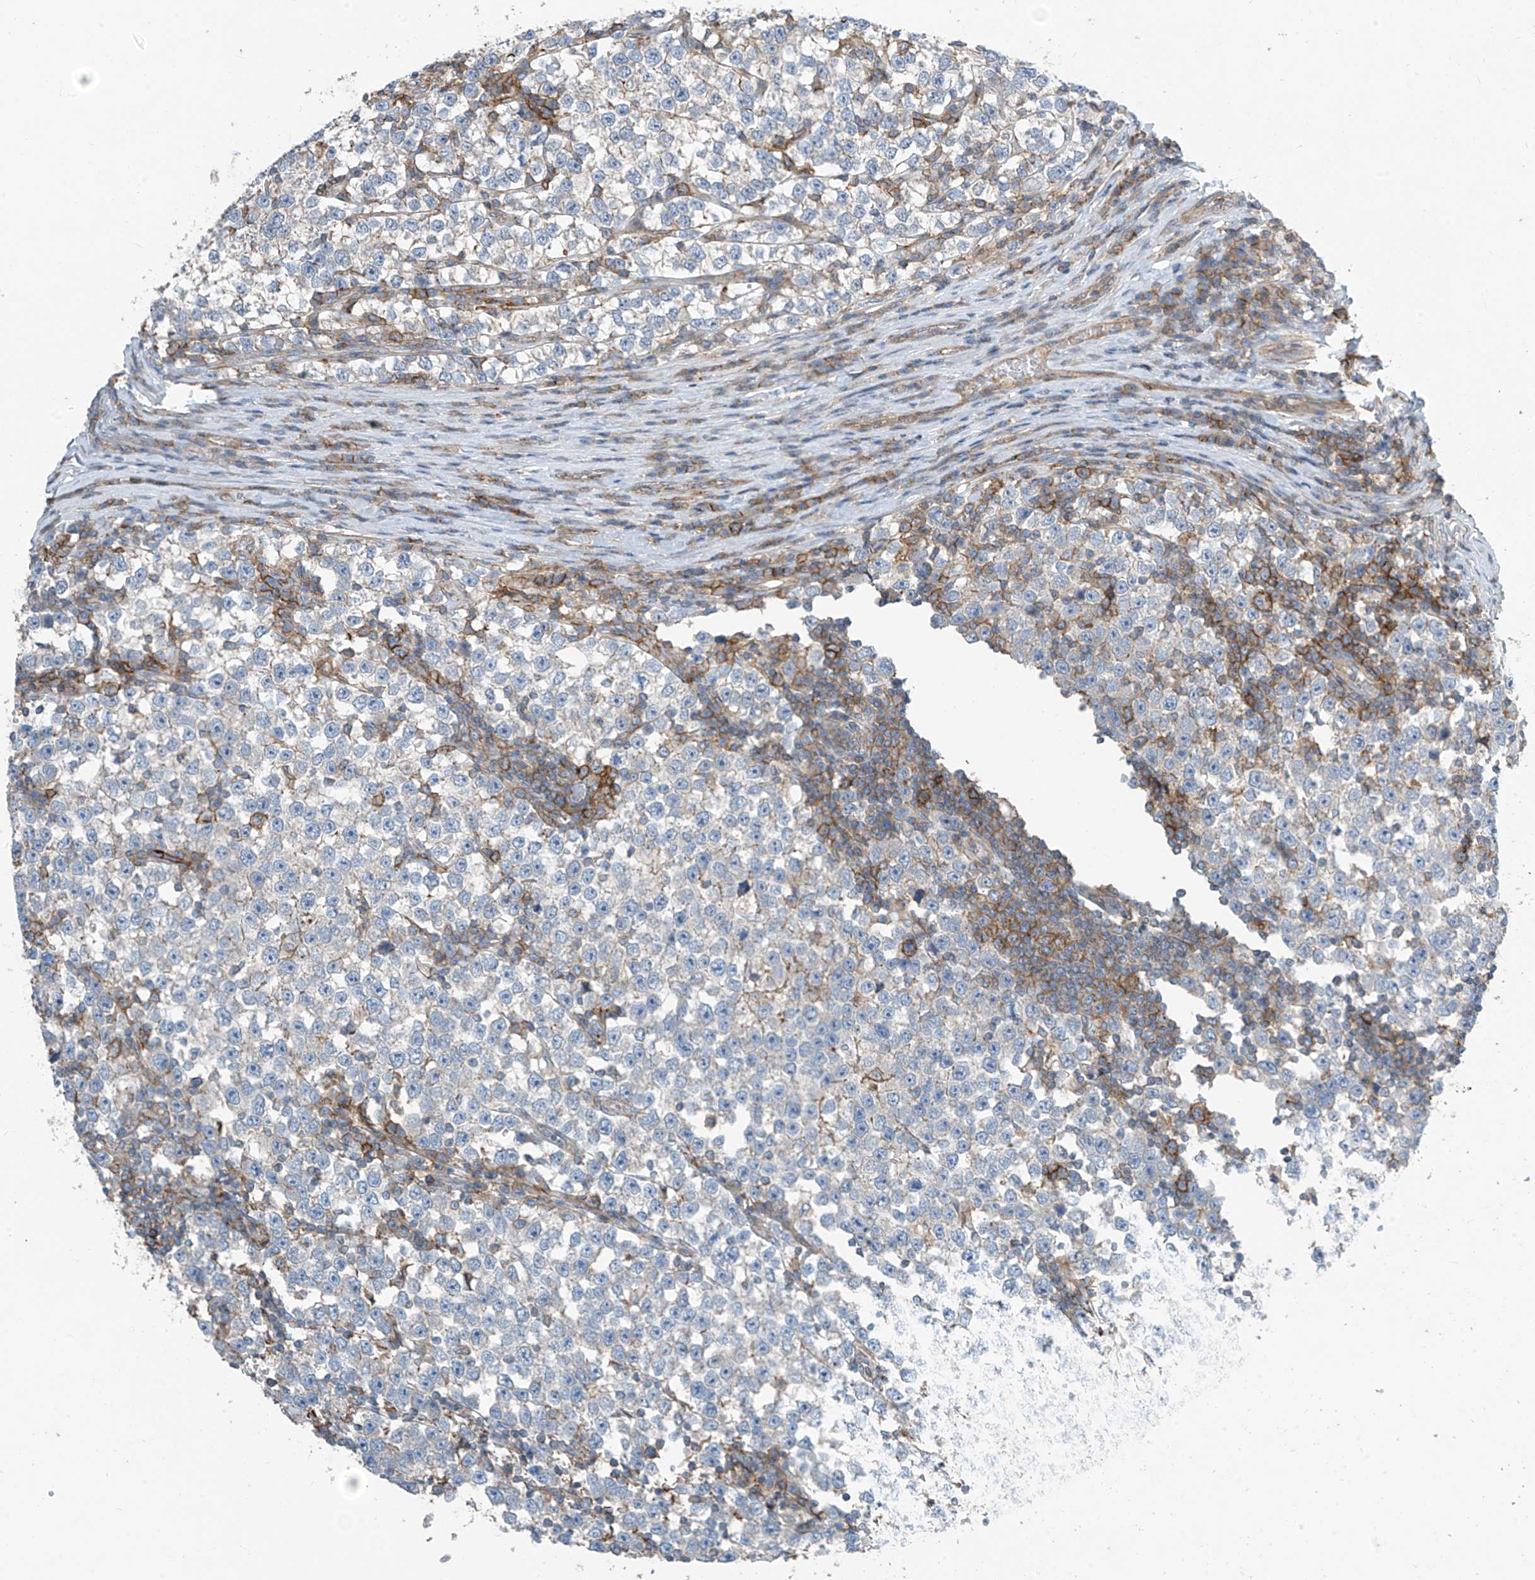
{"staining": {"intensity": "negative", "quantity": "none", "location": "none"}, "tissue": "testis cancer", "cell_type": "Tumor cells", "image_type": "cancer", "snomed": [{"axis": "morphology", "description": "Normal tissue, NOS"}, {"axis": "morphology", "description": "Seminoma, NOS"}, {"axis": "topography", "description": "Testis"}], "caption": "High magnification brightfield microscopy of testis cancer stained with DAB (3,3'-diaminobenzidine) (brown) and counterstained with hematoxylin (blue): tumor cells show no significant positivity.", "gene": "SLC1A5", "patient": {"sex": "male", "age": 43}}